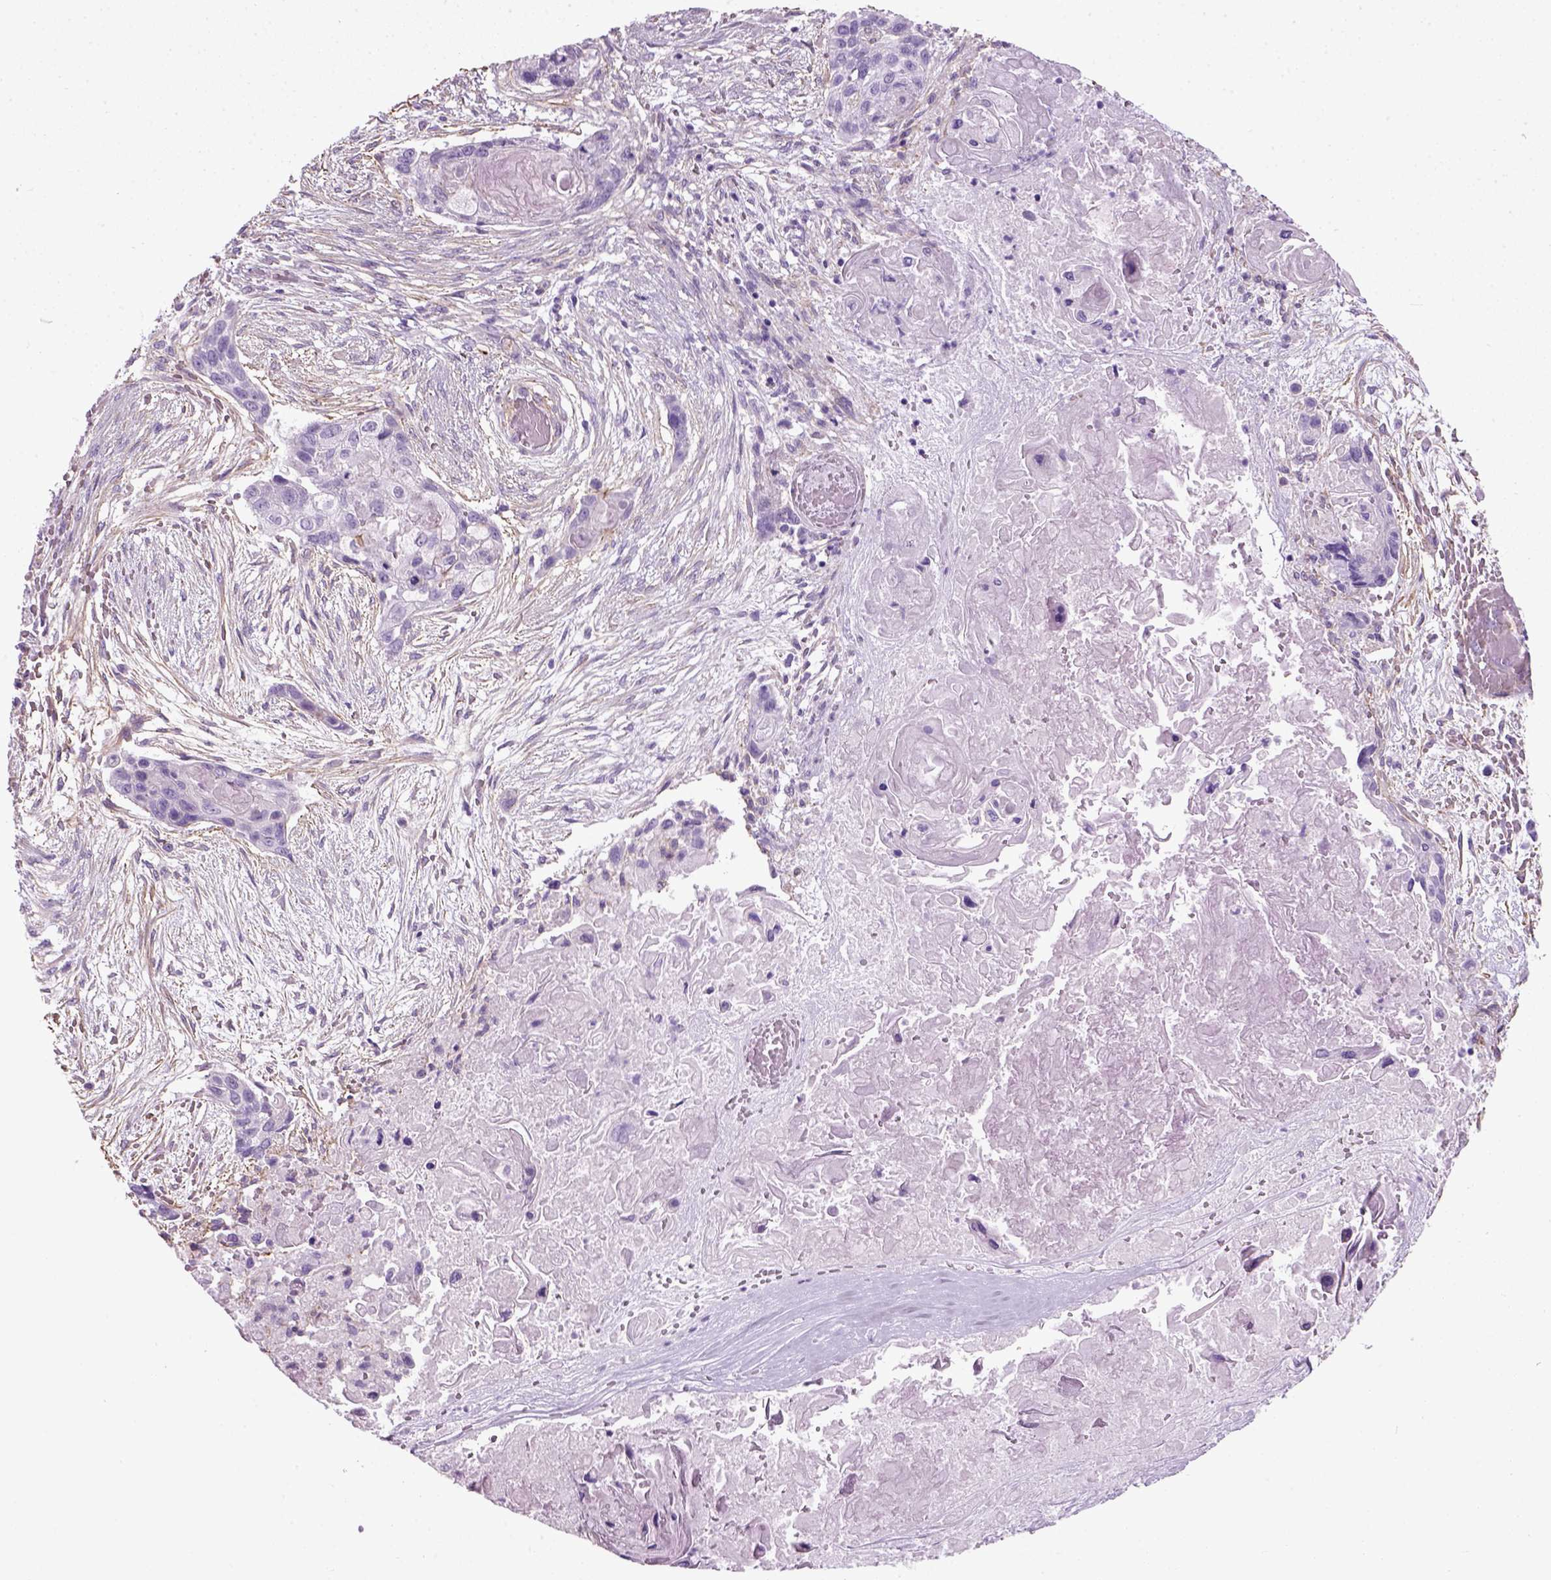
{"staining": {"intensity": "negative", "quantity": "none", "location": "none"}, "tissue": "lung cancer", "cell_type": "Tumor cells", "image_type": "cancer", "snomed": [{"axis": "morphology", "description": "Squamous cell carcinoma, NOS"}, {"axis": "topography", "description": "Lung"}], "caption": "IHC of human lung cancer shows no expression in tumor cells.", "gene": "FAM161A", "patient": {"sex": "male", "age": 69}}